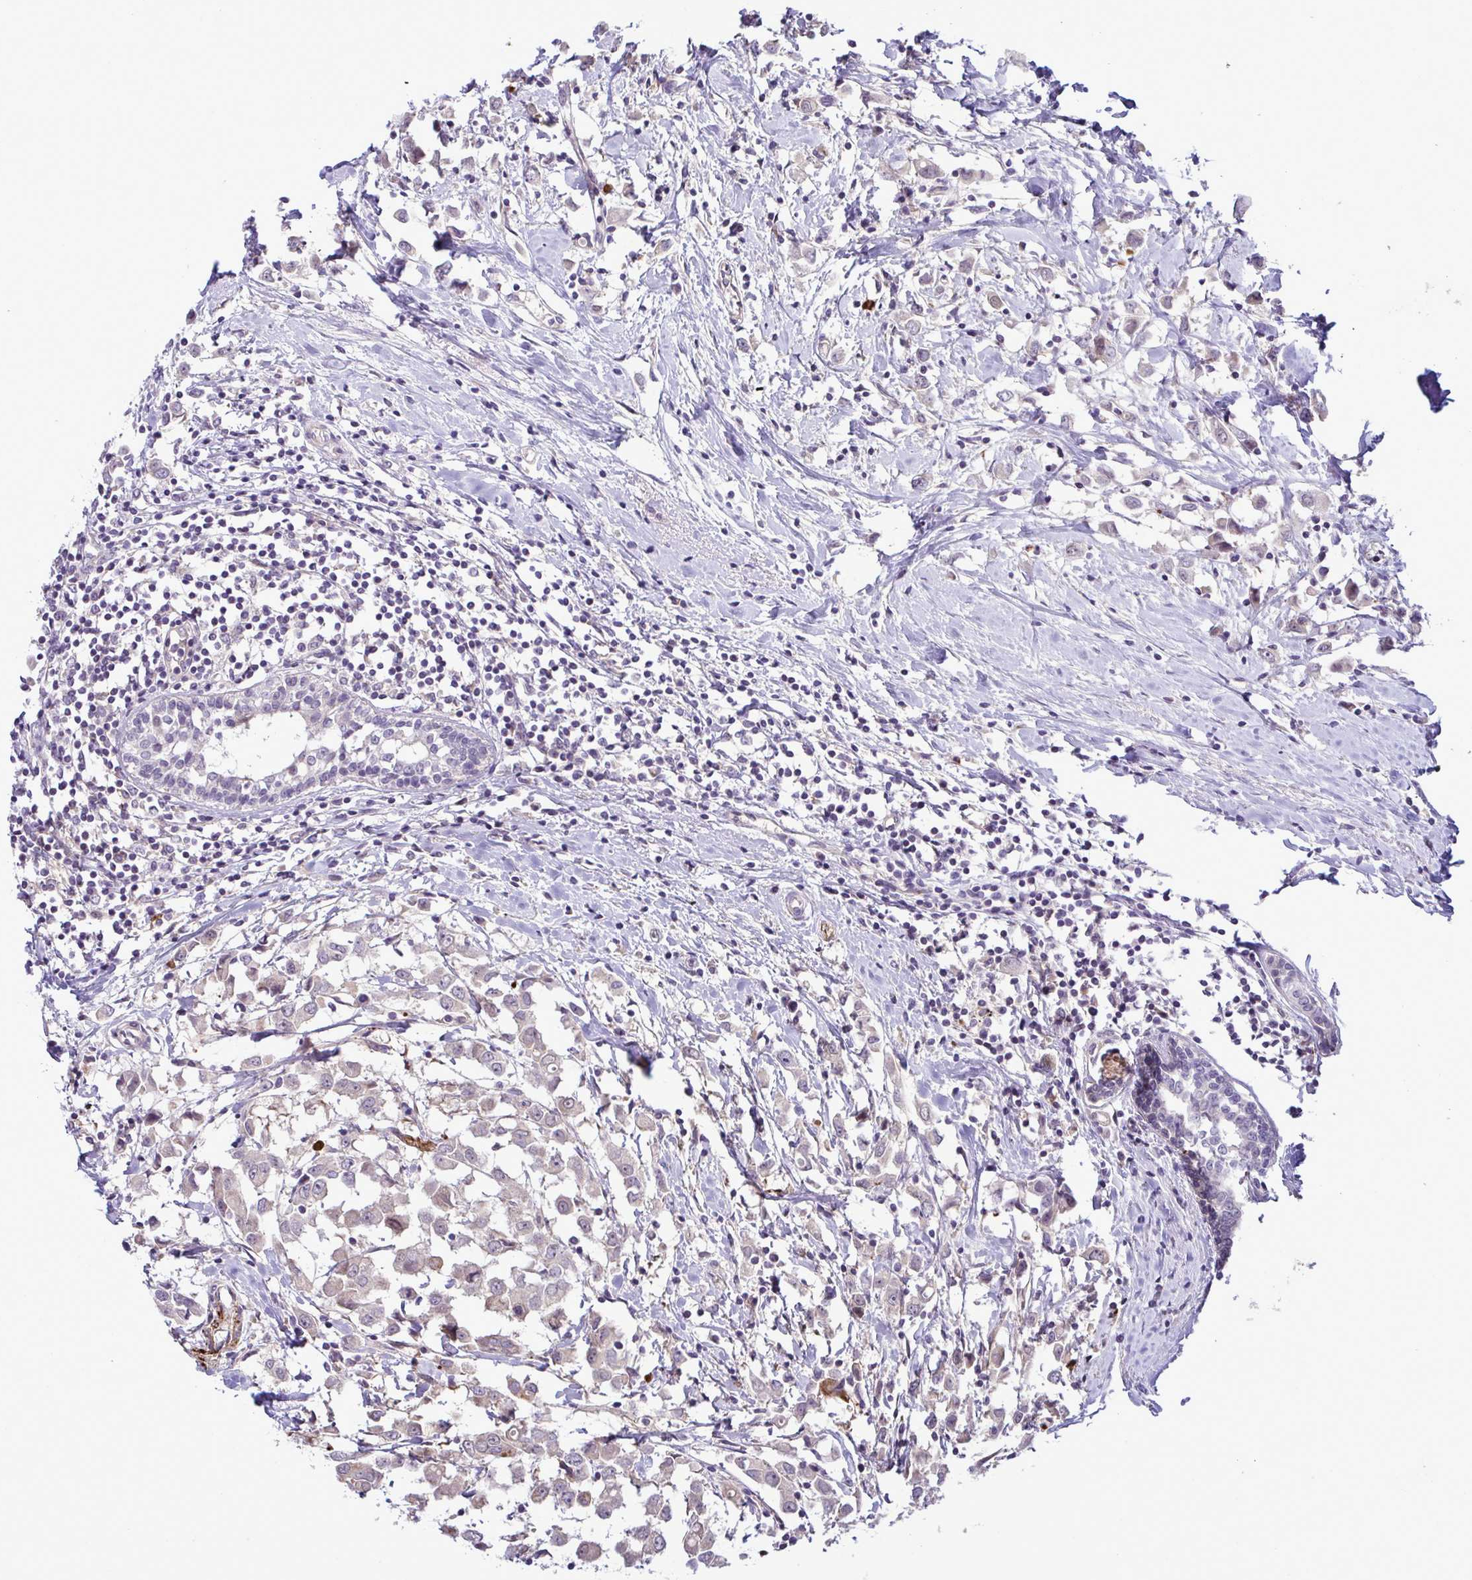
{"staining": {"intensity": "negative", "quantity": "none", "location": "none"}, "tissue": "breast cancer", "cell_type": "Tumor cells", "image_type": "cancer", "snomed": [{"axis": "morphology", "description": "Duct carcinoma"}, {"axis": "topography", "description": "Breast"}], "caption": "An immunohistochemistry (IHC) image of invasive ductal carcinoma (breast) is shown. There is no staining in tumor cells of invasive ductal carcinoma (breast).", "gene": "SYNPO2L", "patient": {"sex": "female", "age": 61}}